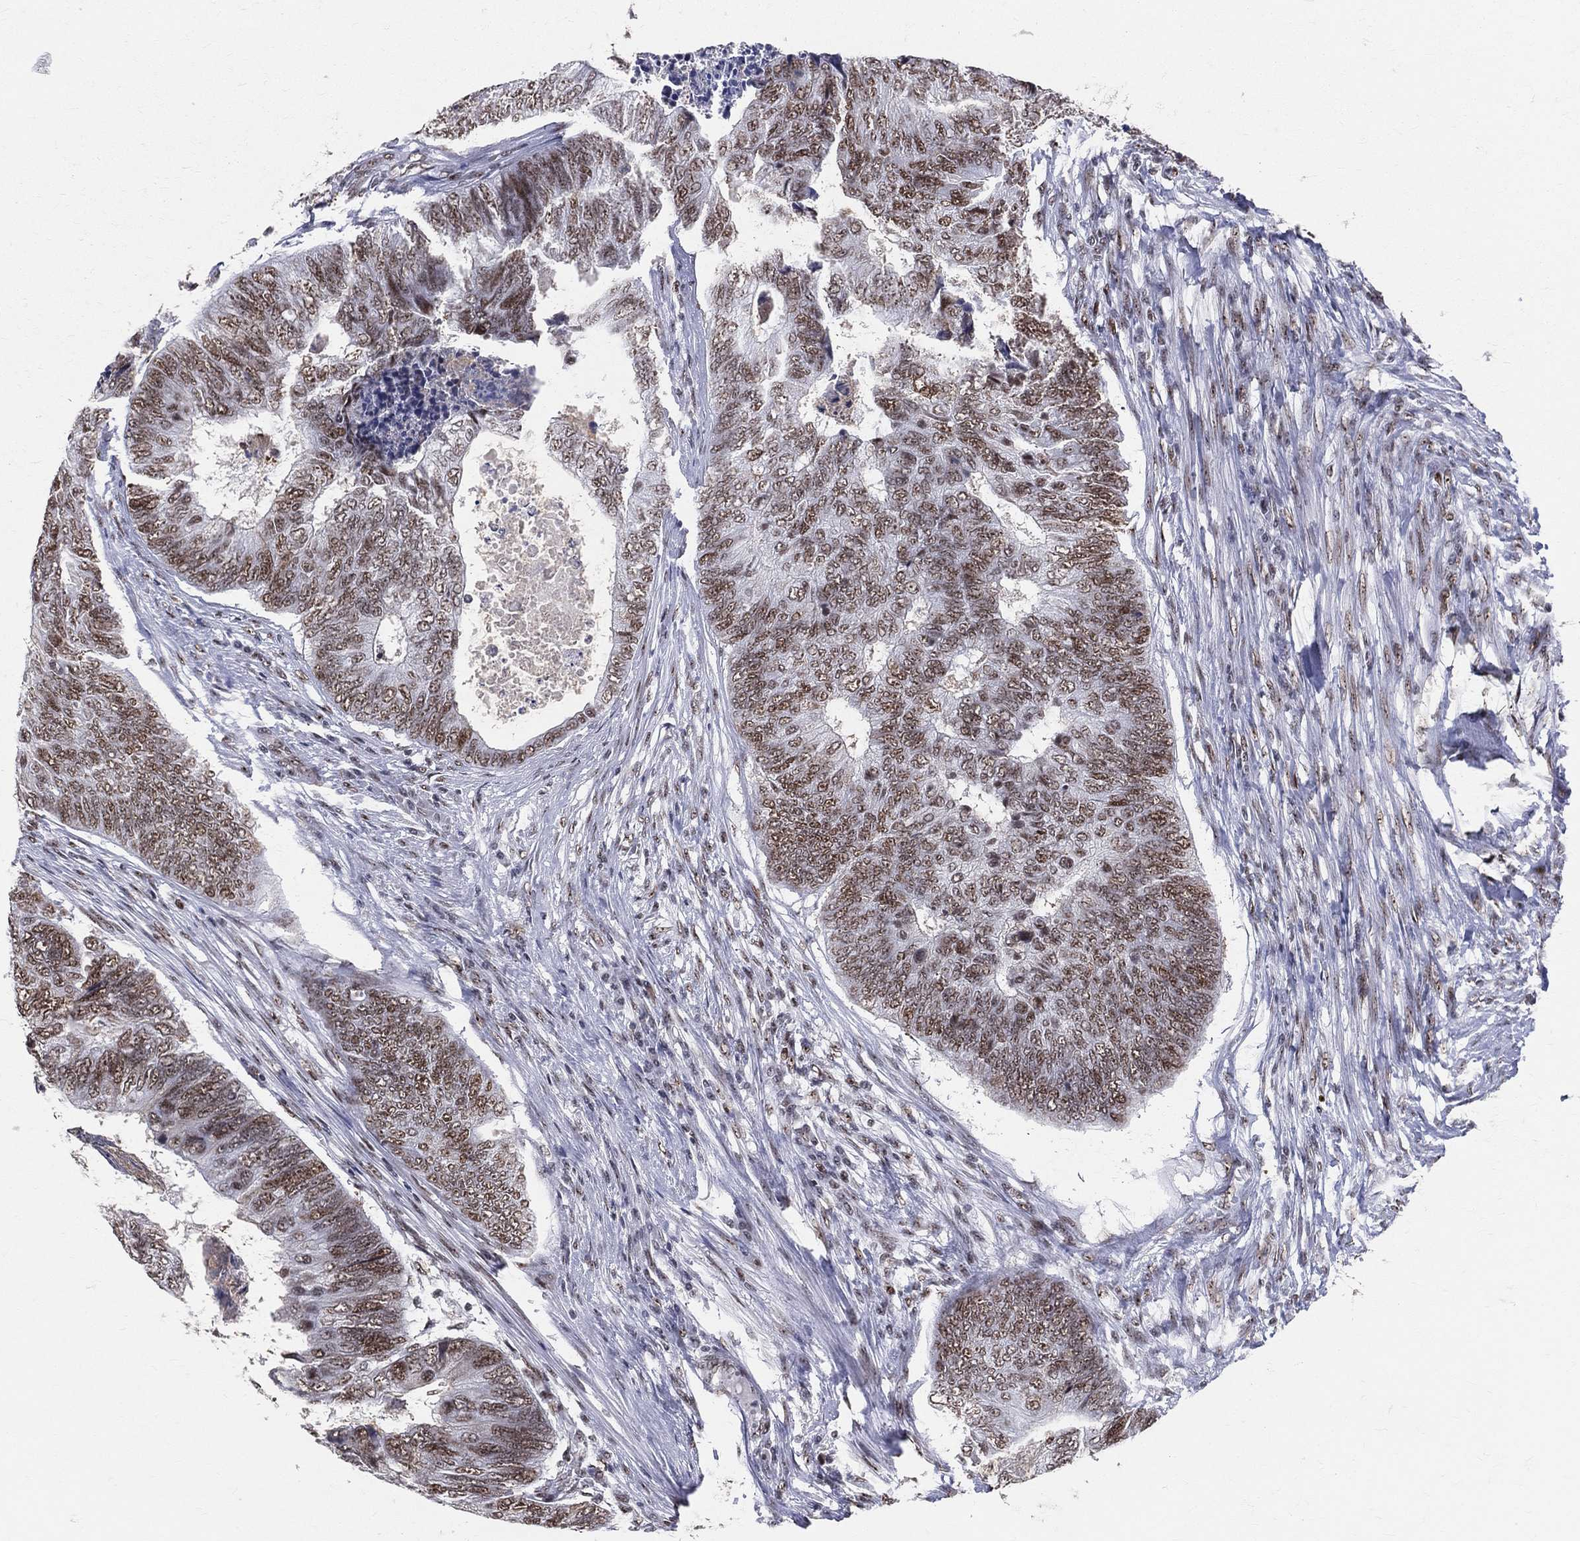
{"staining": {"intensity": "moderate", "quantity": ">75%", "location": "nuclear"}, "tissue": "colorectal cancer", "cell_type": "Tumor cells", "image_type": "cancer", "snomed": [{"axis": "morphology", "description": "Adenocarcinoma, NOS"}, {"axis": "topography", "description": "Colon"}], "caption": "A brown stain shows moderate nuclear staining of a protein in human colorectal cancer (adenocarcinoma) tumor cells.", "gene": "CDK7", "patient": {"sex": "female", "age": 67}}